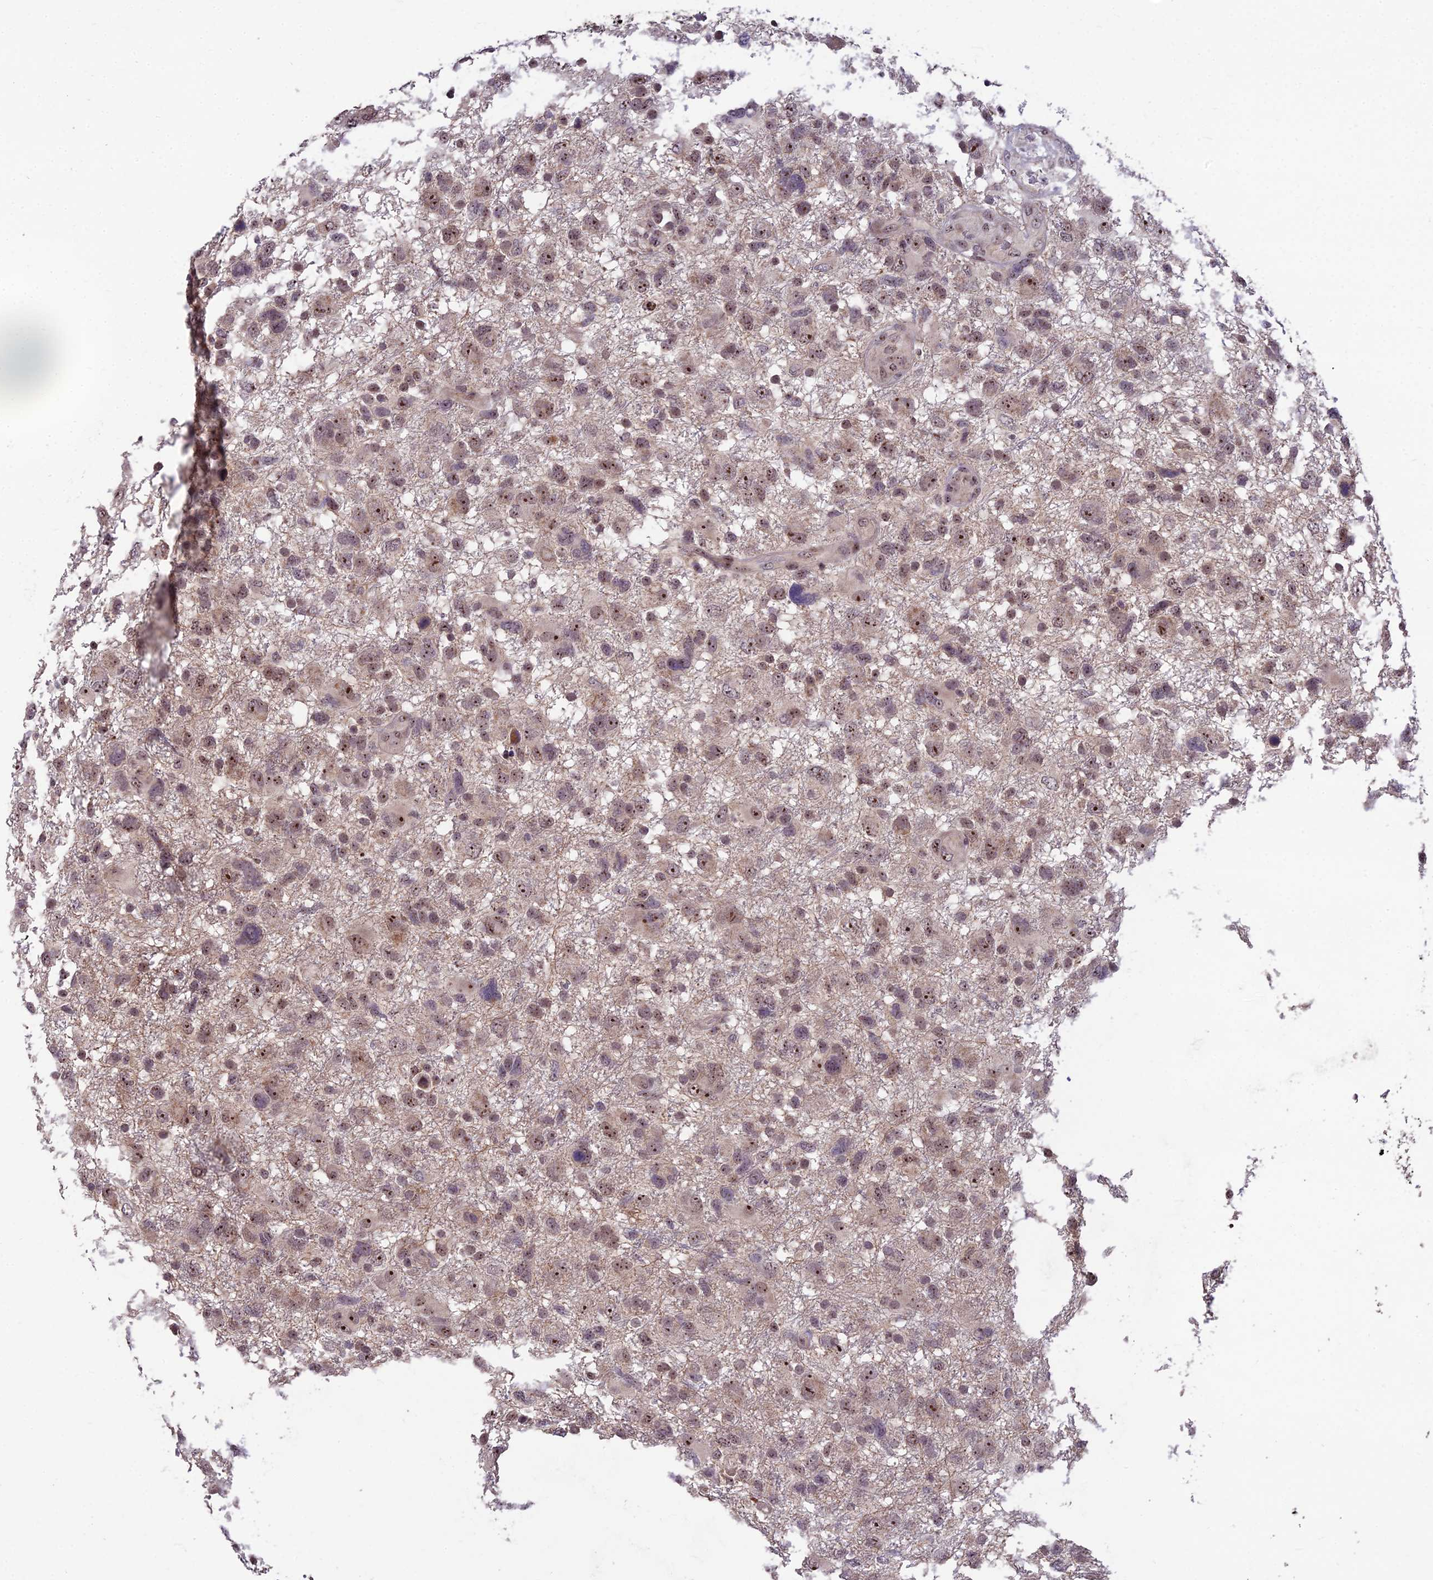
{"staining": {"intensity": "moderate", "quantity": ">75%", "location": "nuclear"}, "tissue": "glioma", "cell_type": "Tumor cells", "image_type": "cancer", "snomed": [{"axis": "morphology", "description": "Glioma, malignant, High grade"}, {"axis": "topography", "description": "Brain"}], "caption": "Human glioma stained for a protein (brown) shows moderate nuclear positive positivity in approximately >75% of tumor cells.", "gene": "ZNF333", "patient": {"sex": "male", "age": 61}}